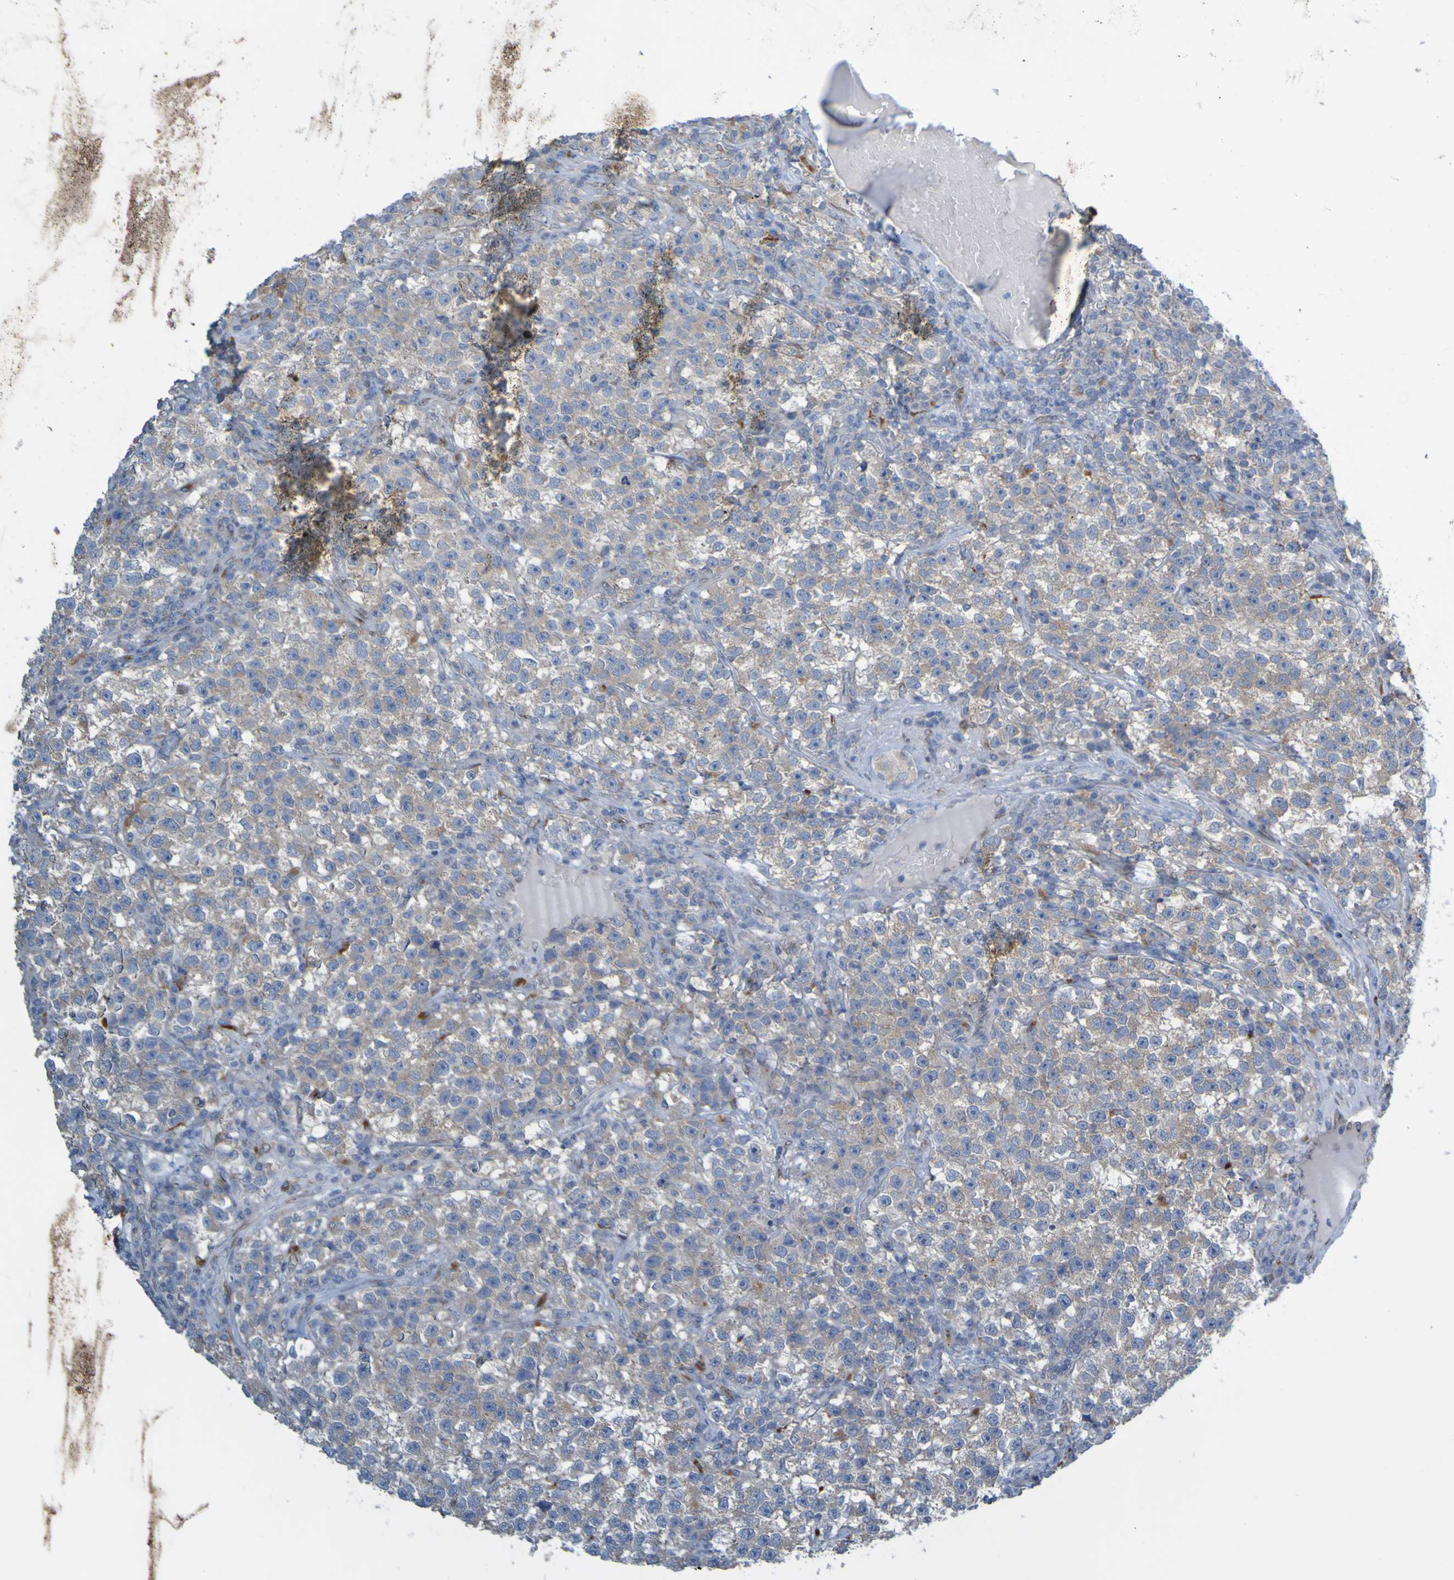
{"staining": {"intensity": "weak", "quantity": "25%-75%", "location": "cytoplasmic/membranous"}, "tissue": "testis cancer", "cell_type": "Tumor cells", "image_type": "cancer", "snomed": [{"axis": "morphology", "description": "Seminoma, NOS"}, {"axis": "topography", "description": "Testis"}], "caption": "Immunohistochemistry (IHC) staining of seminoma (testis), which reveals low levels of weak cytoplasmic/membranous expression in approximately 25%-75% of tumor cells indicating weak cytoplasmic/membranous protein expression. The staining was performed using DAB (3,3'-diaminobenzidine) (brown) for protein detection and nuclei were counterstained in hematoxylin (blue).", "gene": "MAG", "patient": {"sex": "male", "age": 22}}